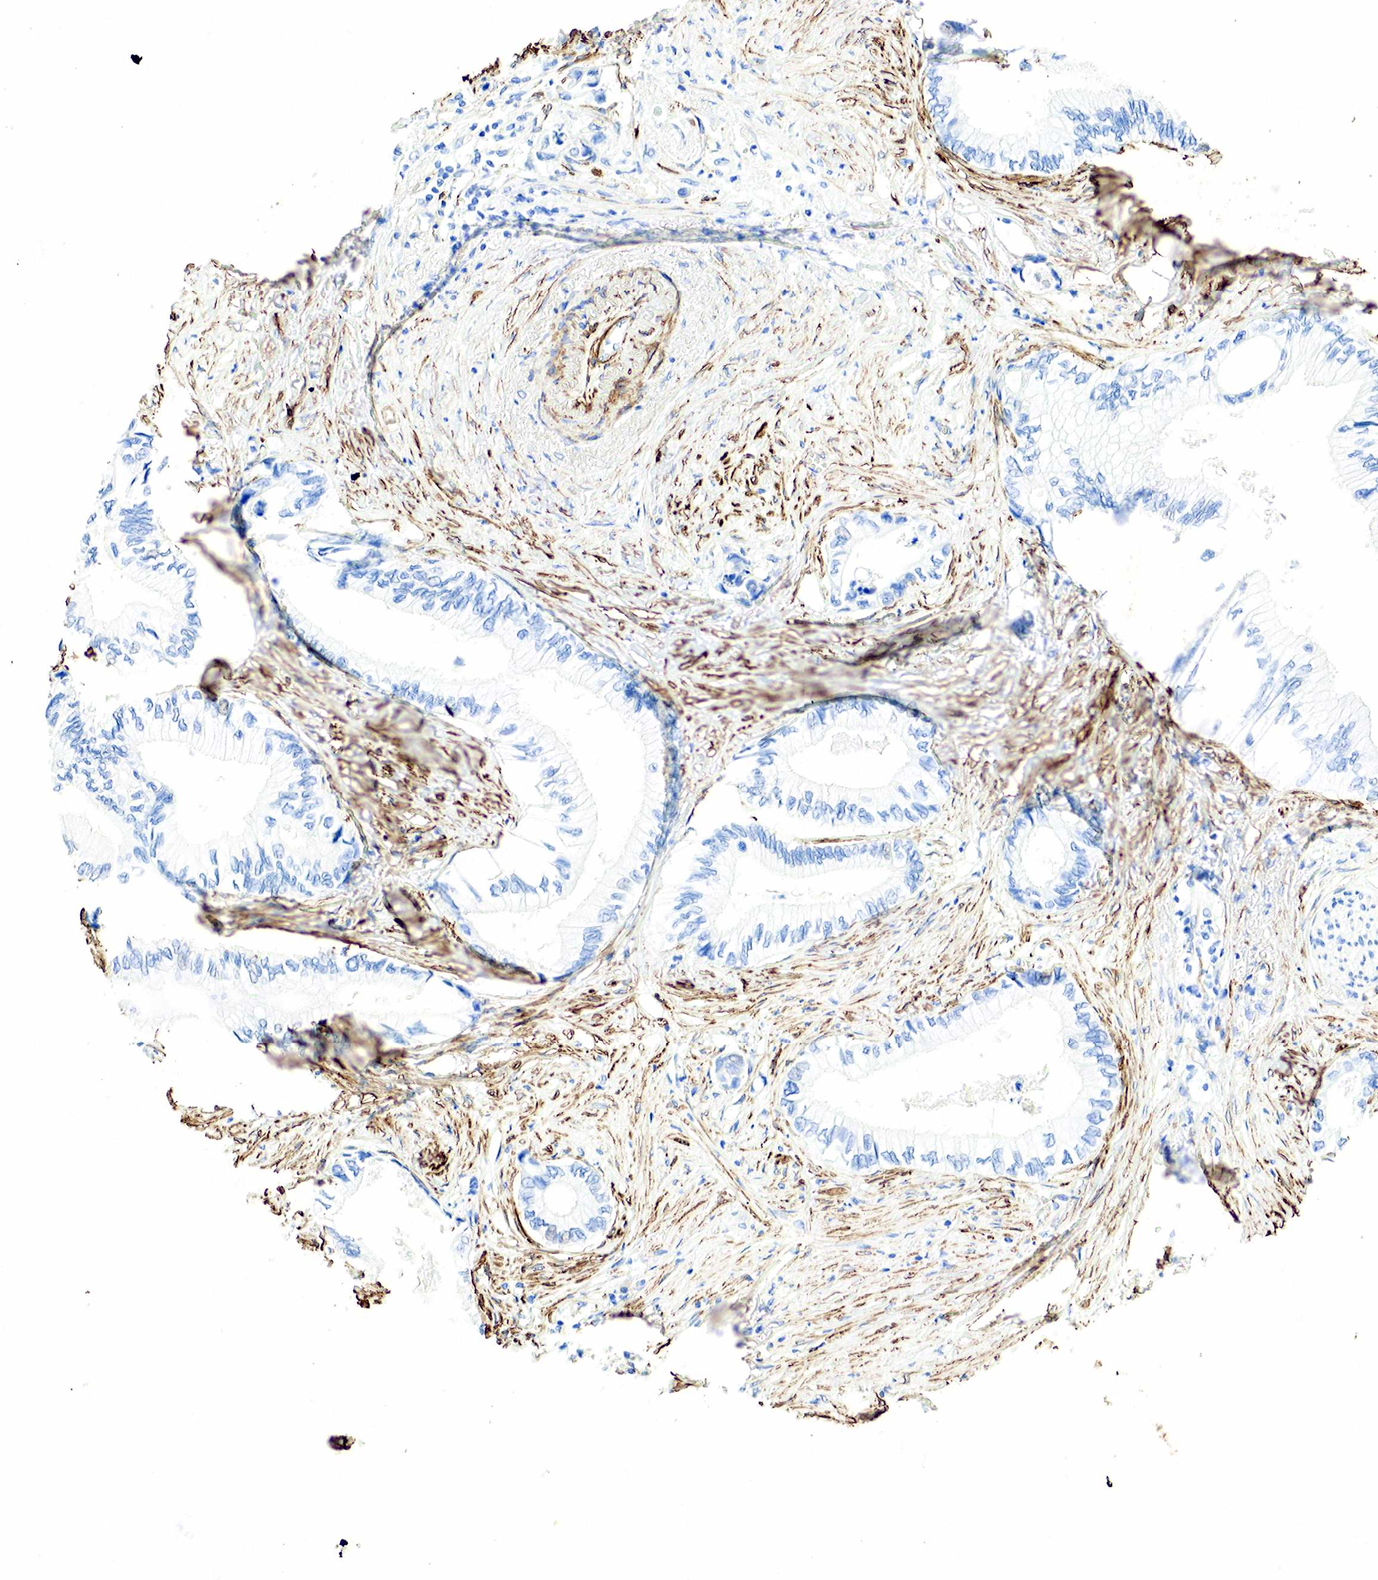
{"staining": {"intensity": "negative", "quantity": "none", "location": "none"}, "tissue": "pancreatic cancer", "cell_type": "Tumor cells", "image_type": "cancer", "snomed": [{"axis": "morphology", "description": "Adenocarcinoma, NOS"}, {"axis": "topography", "description": "Pancreas"}], "caption": "This is a photomicrograph of immunohistochemistry staining of pancreatic cancer, which shows no staining in tumor cells. (Brightfield microscopy of DAB IHC at high magnification).", "gene": "ACTA1", "patient": {"sex": "male", "age": 70}}